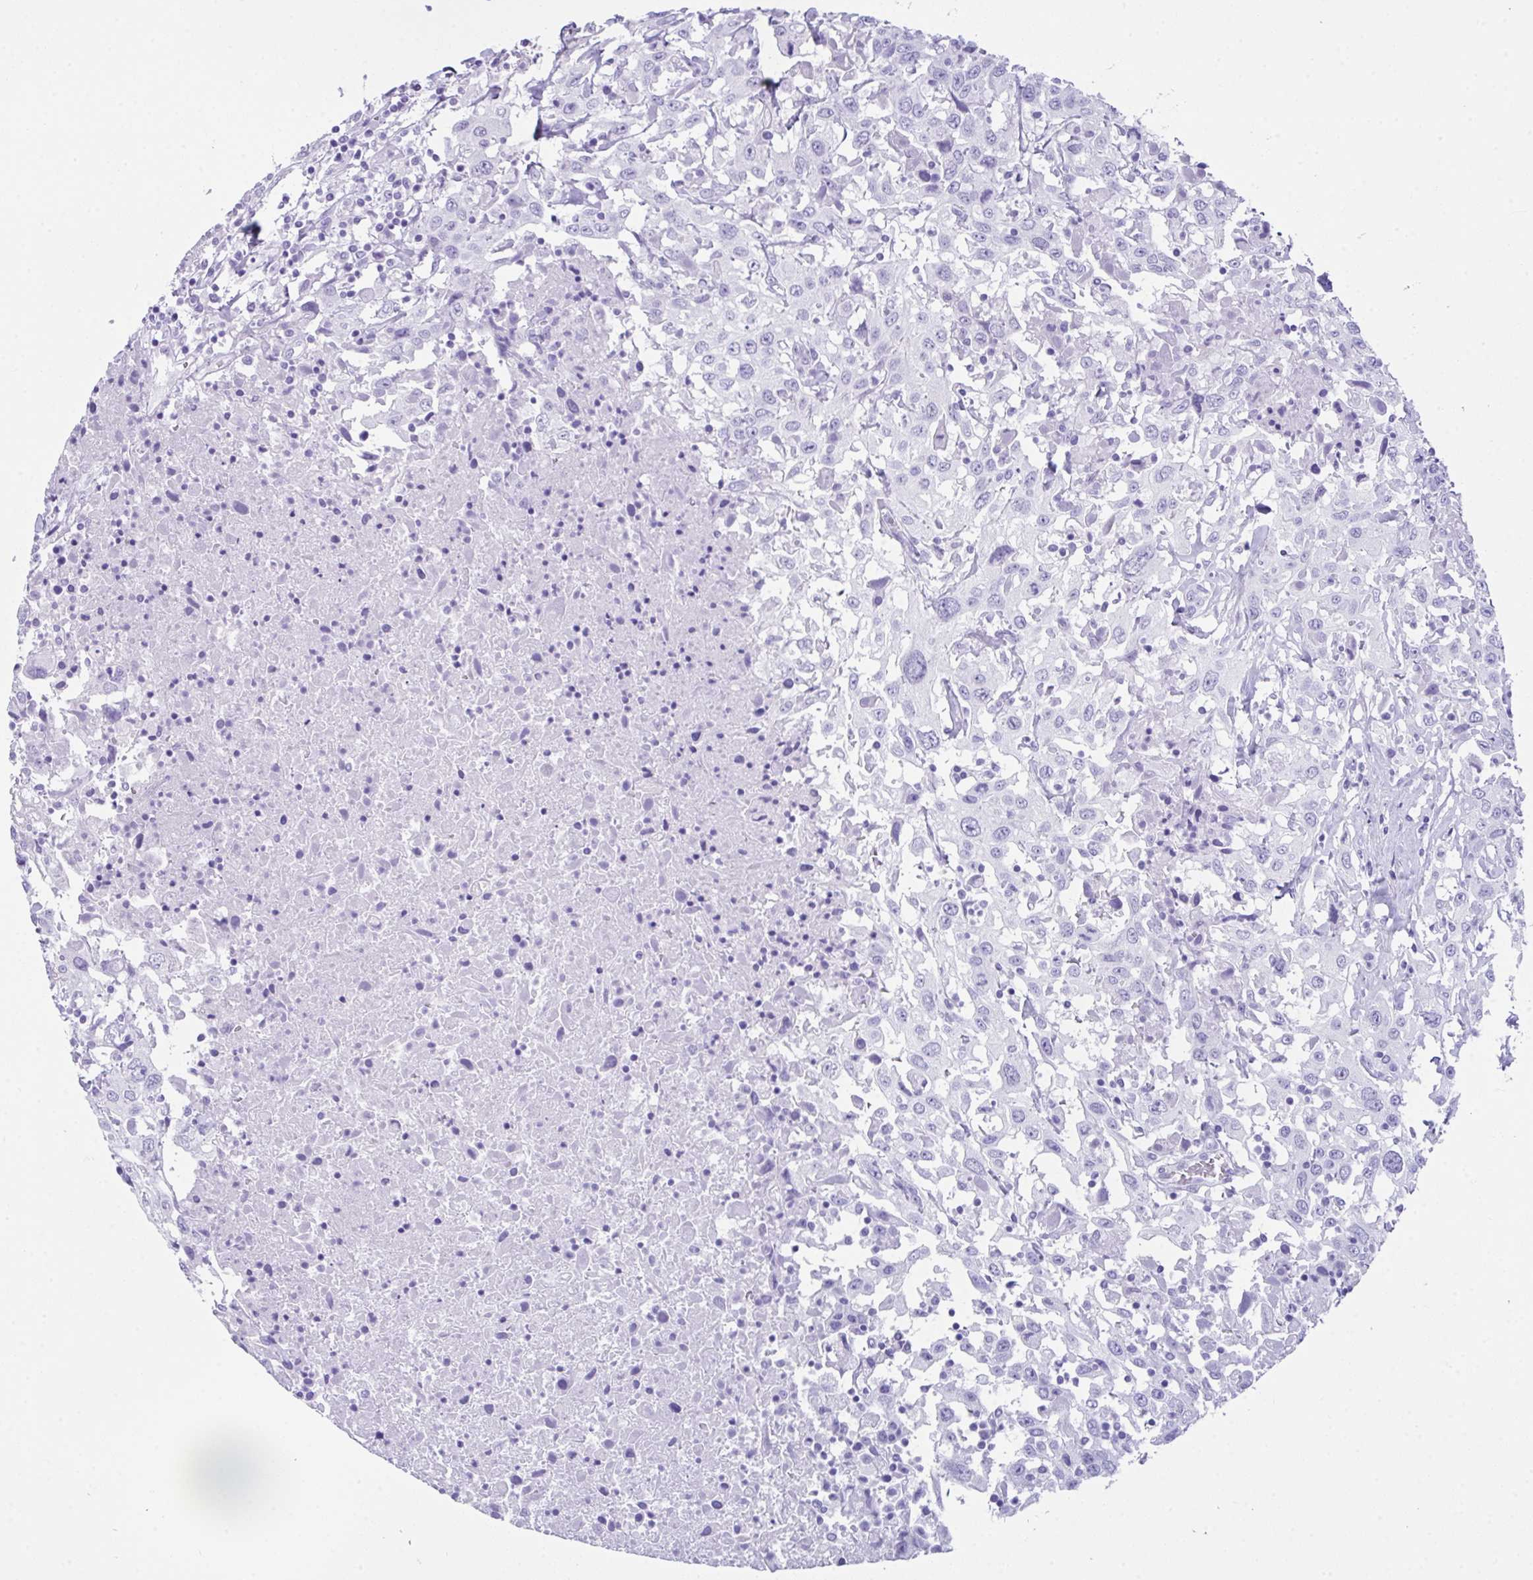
{"staining": {"intensity": "negative", "quantity": "none", "location": "none"}, "tissue": "urothelial cancer", "cell_type": "Tumor cells", "image_type": "cancer", "snomed": [{"axis": "morphology", "description": "Urothelial carcinoma, High grade"}, {"axis": "topography", "description": "Urinary bladder"}], "caption": "Tumor cells show no significant staining in high-grade urothelial carcinoma.", "gene": "LGALS4", "patient": {"sex": "male", "age": 61}}